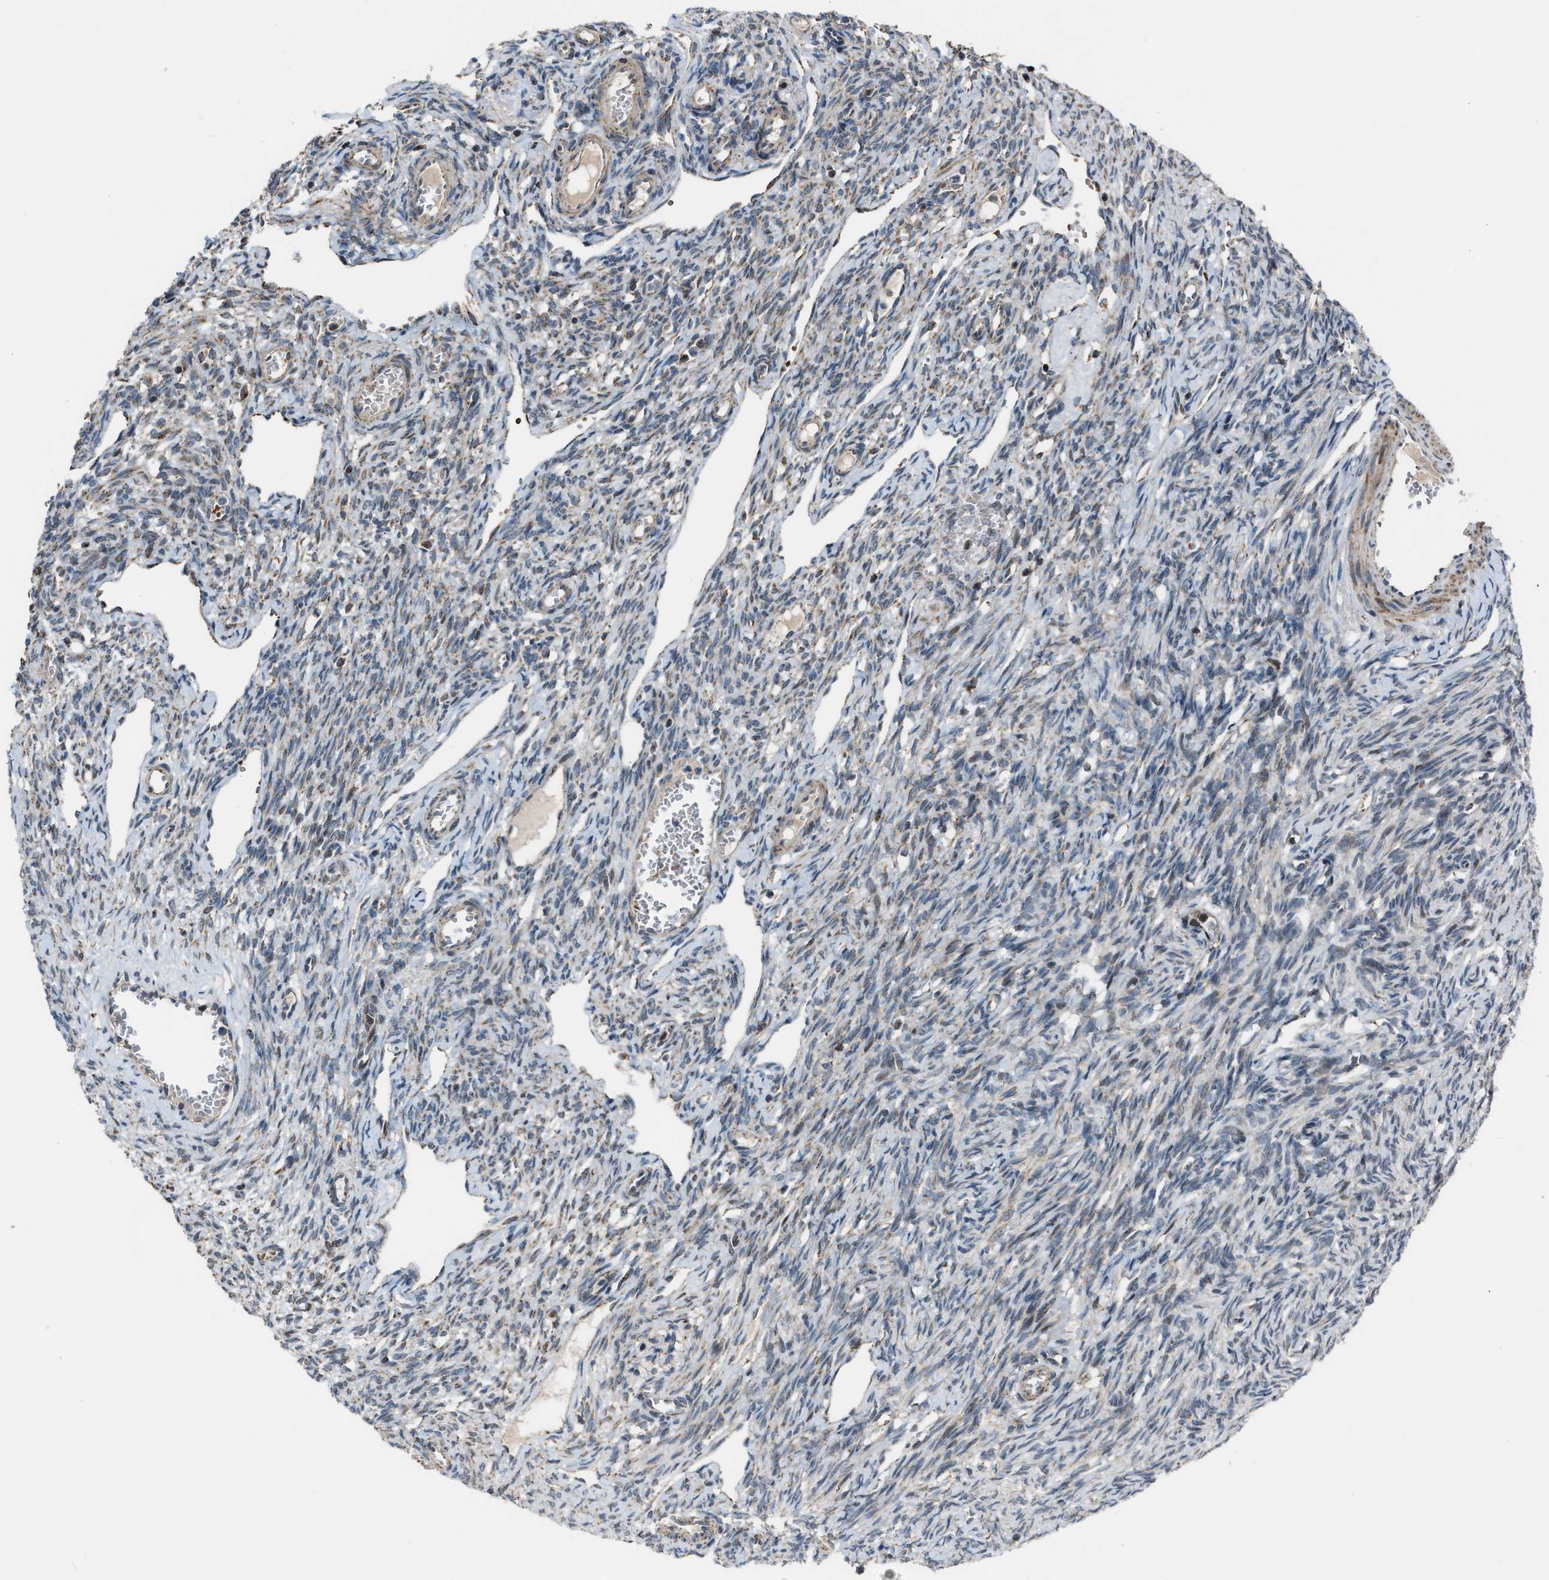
{"staining": {"intensity": "strong", "quantity": ">75%", "location": "cytoplasmic/membranous"}, "tissue": "ovary", "cell_type": "Follicle cells", "image_type": "normal", "snomed": [{"axis": "morphology", "description": "Normal tissue, NOS"}, {"axis": "topography", "description": "Ovary"}], "caption": "Ovary stained for a protein exhibits strong cytoplasmic/membranous positivity in follicle cells.", "gene": "CHN2", "patient": {"sex": "female", "age": 33}}